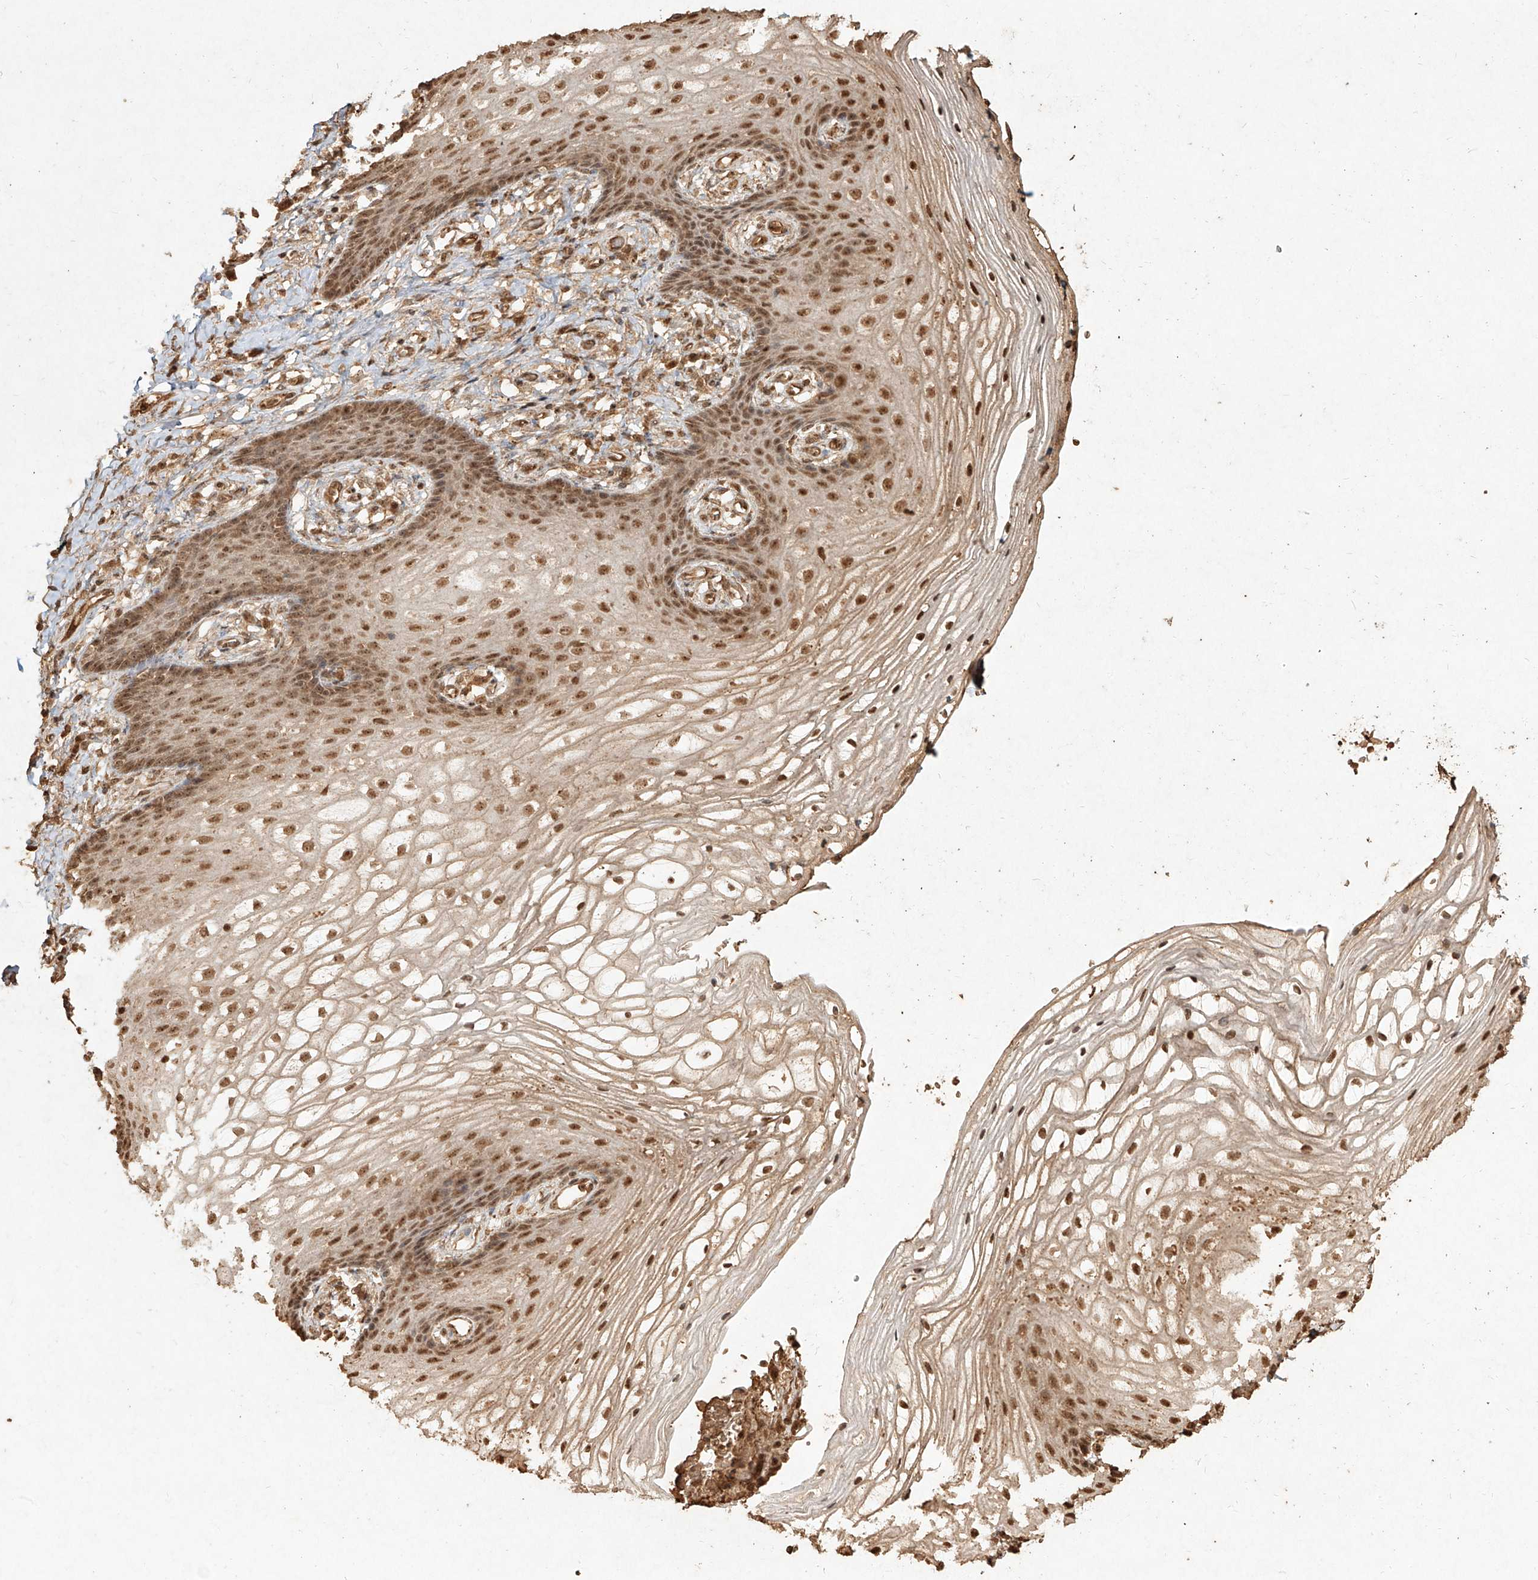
{"staining": {"intensity": "moderate", "quantity": ">75%", "location": "nuclear"}, "tissue": "vagina", "cell_type": "Squamous epithelial cells", "image_type": "normal", "snomed": [{"axis": "morphology", "description": "Normal tissue, NOS"}, {"axis": "topography", "description": "Vagina"}], "caption": "Immunohistochemistry (IHC) (DAB) staining of normal human vagina exhibits moderate nuclear protein staining in approximately >75% of squamous epithelial cells. Nuclei are stained in blue.", "gene": "UBE2K", "patient": {"sex": "female", "age": 60}}